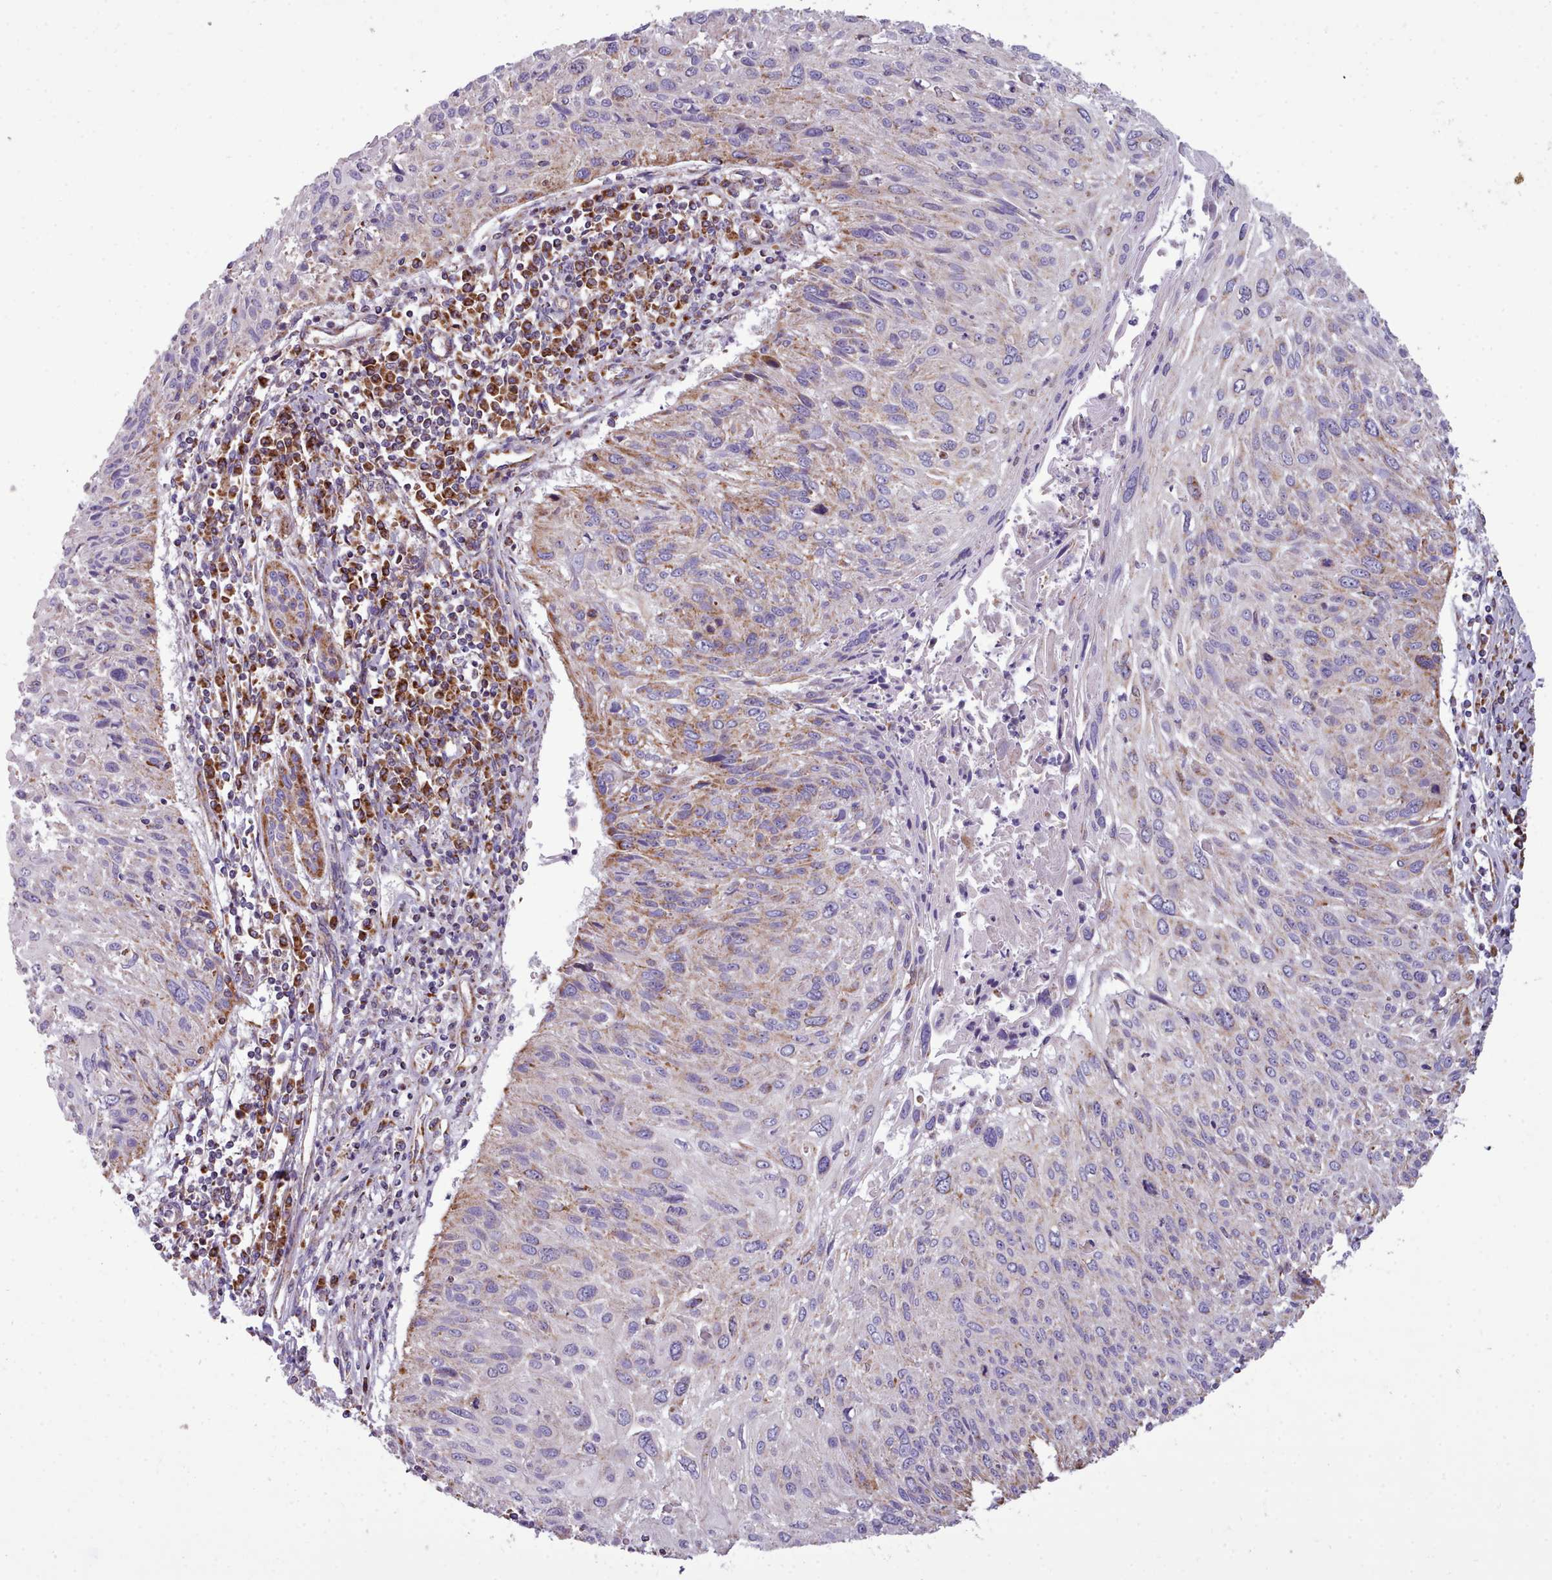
{"staining": {"intensity": "moderate", "quantity": "<25%", "location": "cytoplasmic/membranous"}, "tissue": "cervical cancer", "cell_type": "Tumor cells", "image_type": "cancer", "snomed": [{"axis": "morphology", "description": "Squamous cell carcinoma, NOS"}, {"axis": "topography", "description": "Cervix"}], "caption": "High-magnification brightfield microscopy of cervical squamous cell carcinoma stained with DAB (brown) and counterstained with hematoxylin (blue). tumor cells exhibit moderate cytoplasmic/membranous positivity is identified in about<25% of cells.", "gene": "SRP54", "patient": {"sex": "female", "age": 51}}